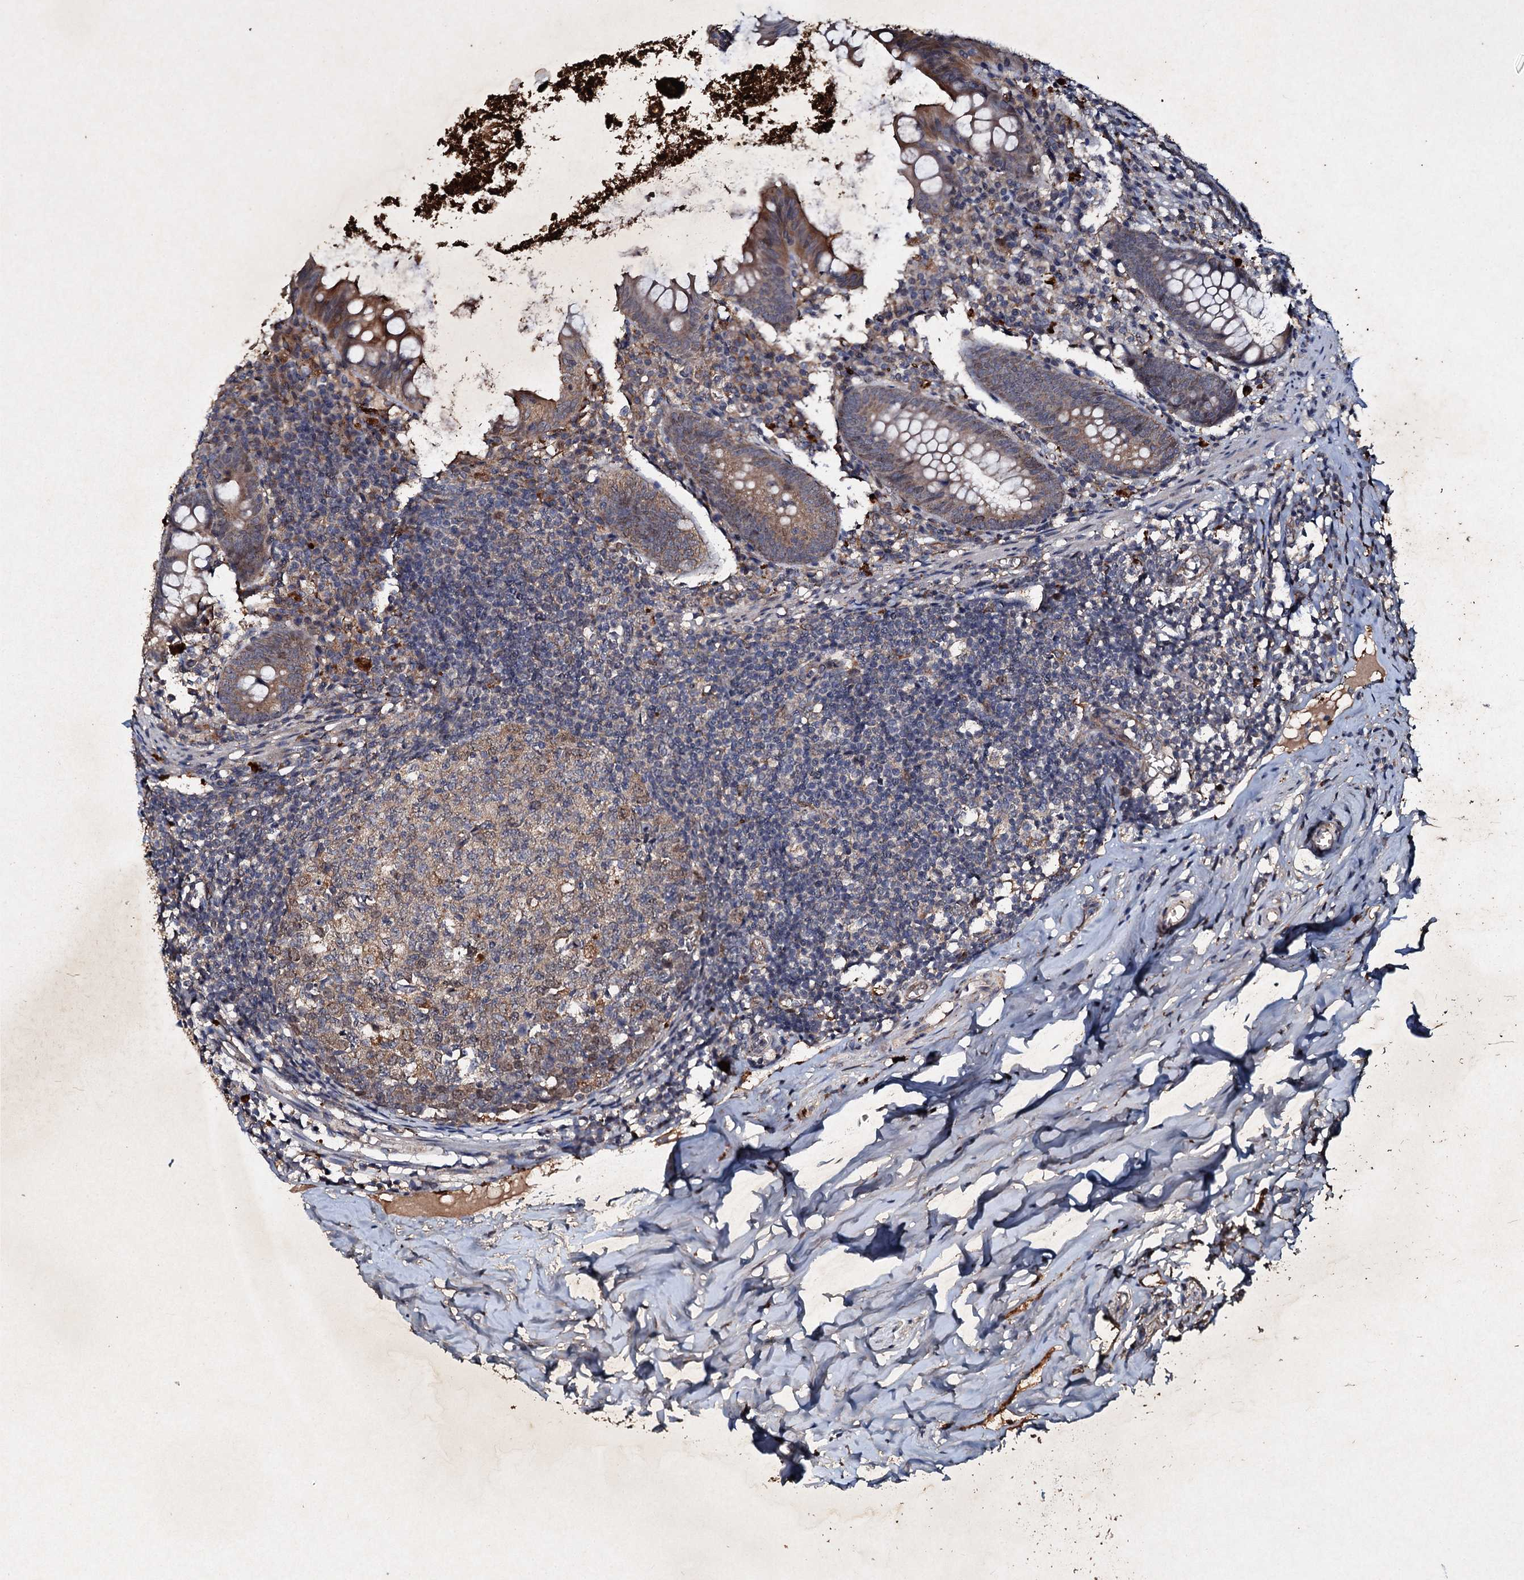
{"staining": {"intensity": "moderate", "quantity": "25%-75%", "location": "cytoplasmic/membranous"}, "tissue": "appendix", "cell_type": "Glandular cells", "image_type": "normal", "snomed": [{"axis": "morphology", "description": "Normal tissue, NOS"}, {"axis": "topography", "description": "Appendix"}], "caption": "DAB immunohistochemical staining of benign human appendix shows moderate cytoplasmic/membranous protein staining in approximately 25%-75% of glandular cells. (brown staining indicates protein expression, while blue staining denotes nuclei).", "gene": "ADAMTS10", "patient": {"sex": "female", "age": 51}}